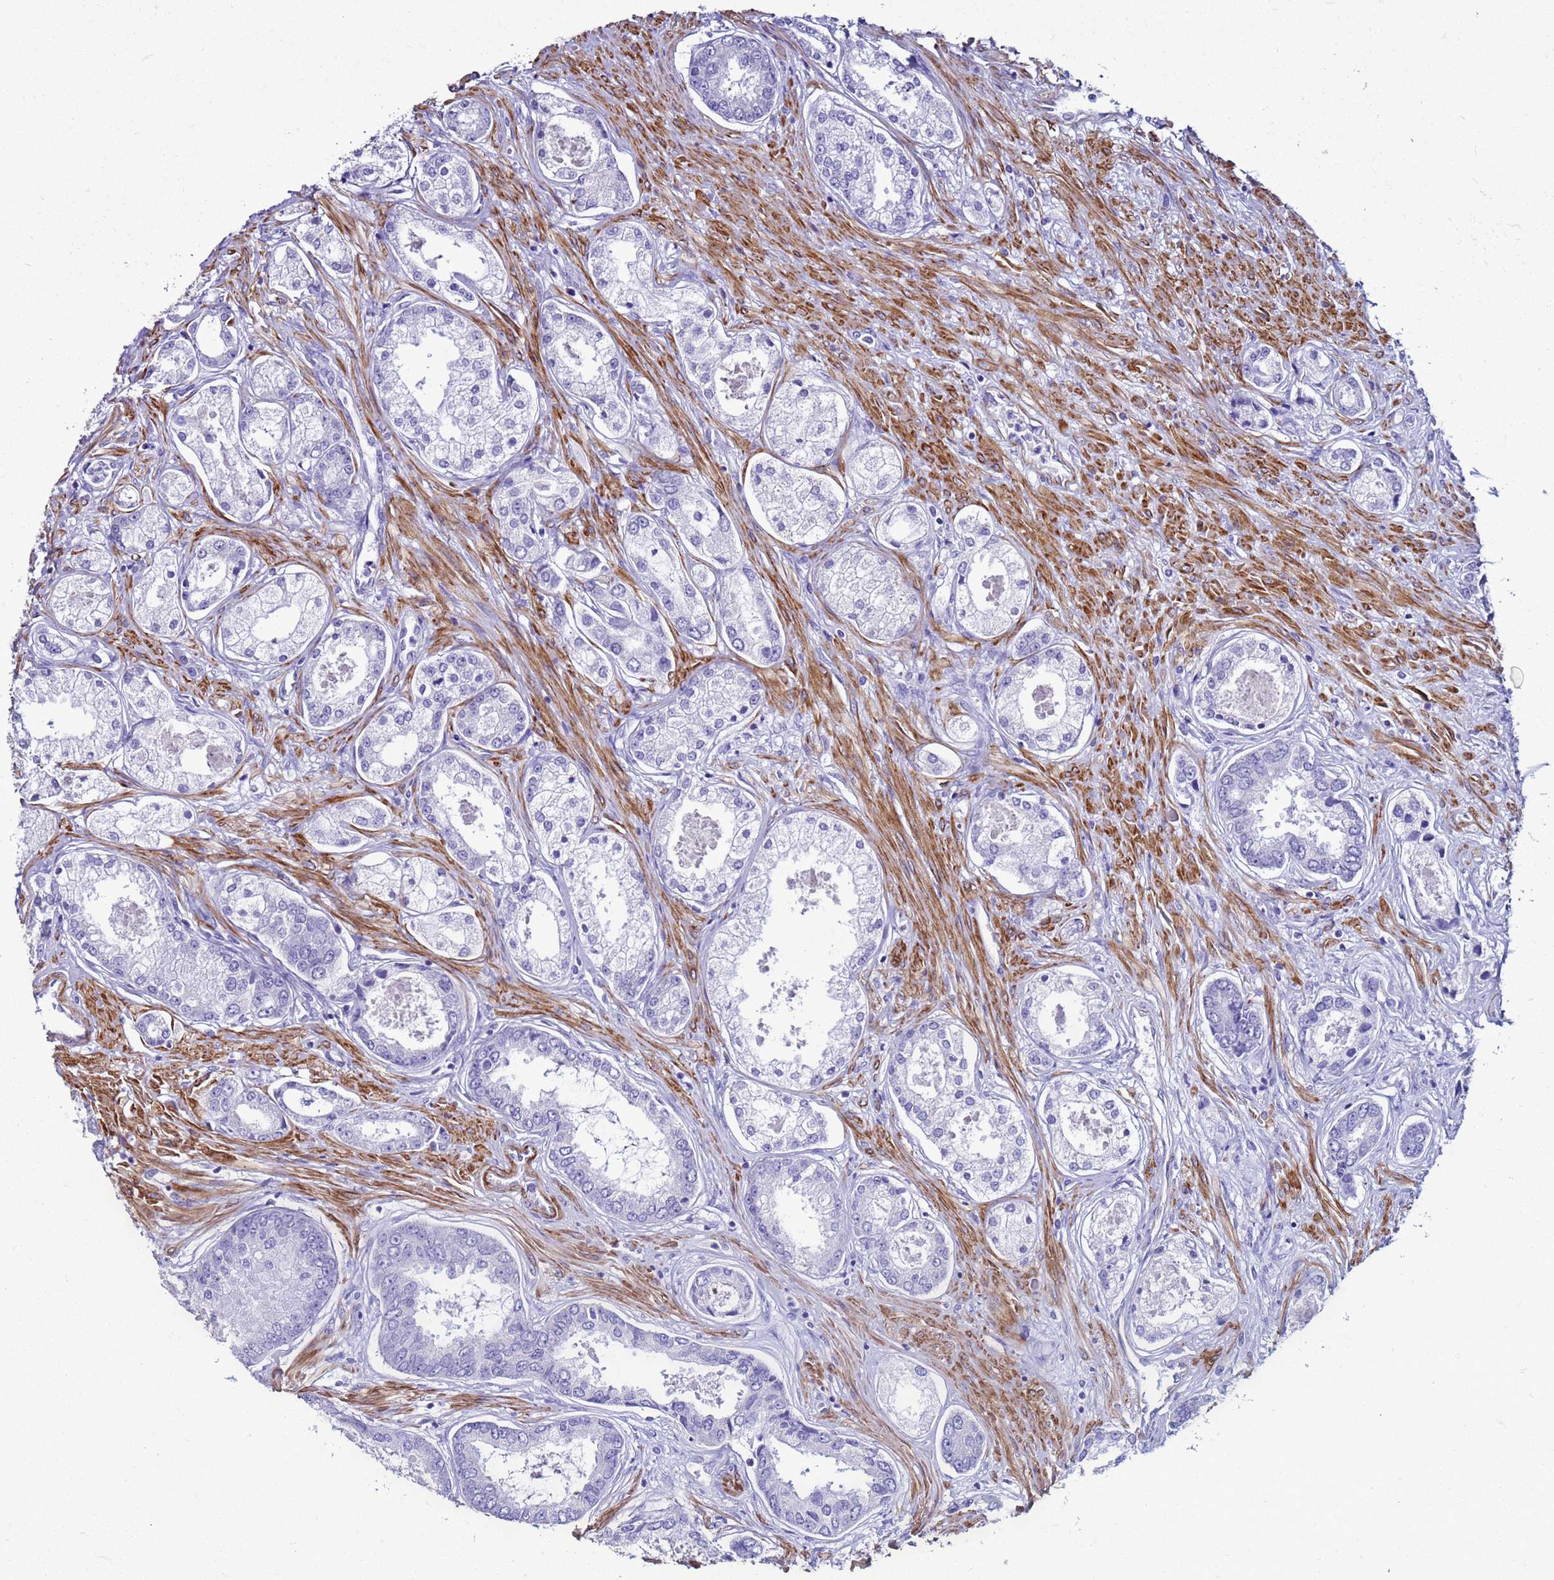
{"staining": {"intensity": "negative", "quantity": "none", "location": "none"}, "tissue": "prostate cancer", "cell_type": "Tumor cells", "image_type": "cancer", "snomed": [{"axis": "morphology", "description": "Adenocarcinoma, Low grade"}, {"axis": "topography", "description": "Prostate"}], "caption": "This is an IHC histopathology image of human low-grade adenocarcinoma (prostate). There is no staining in tumor cells.", "gene": "LCMT1", "patient": {"sex": "male", "age": 68}}